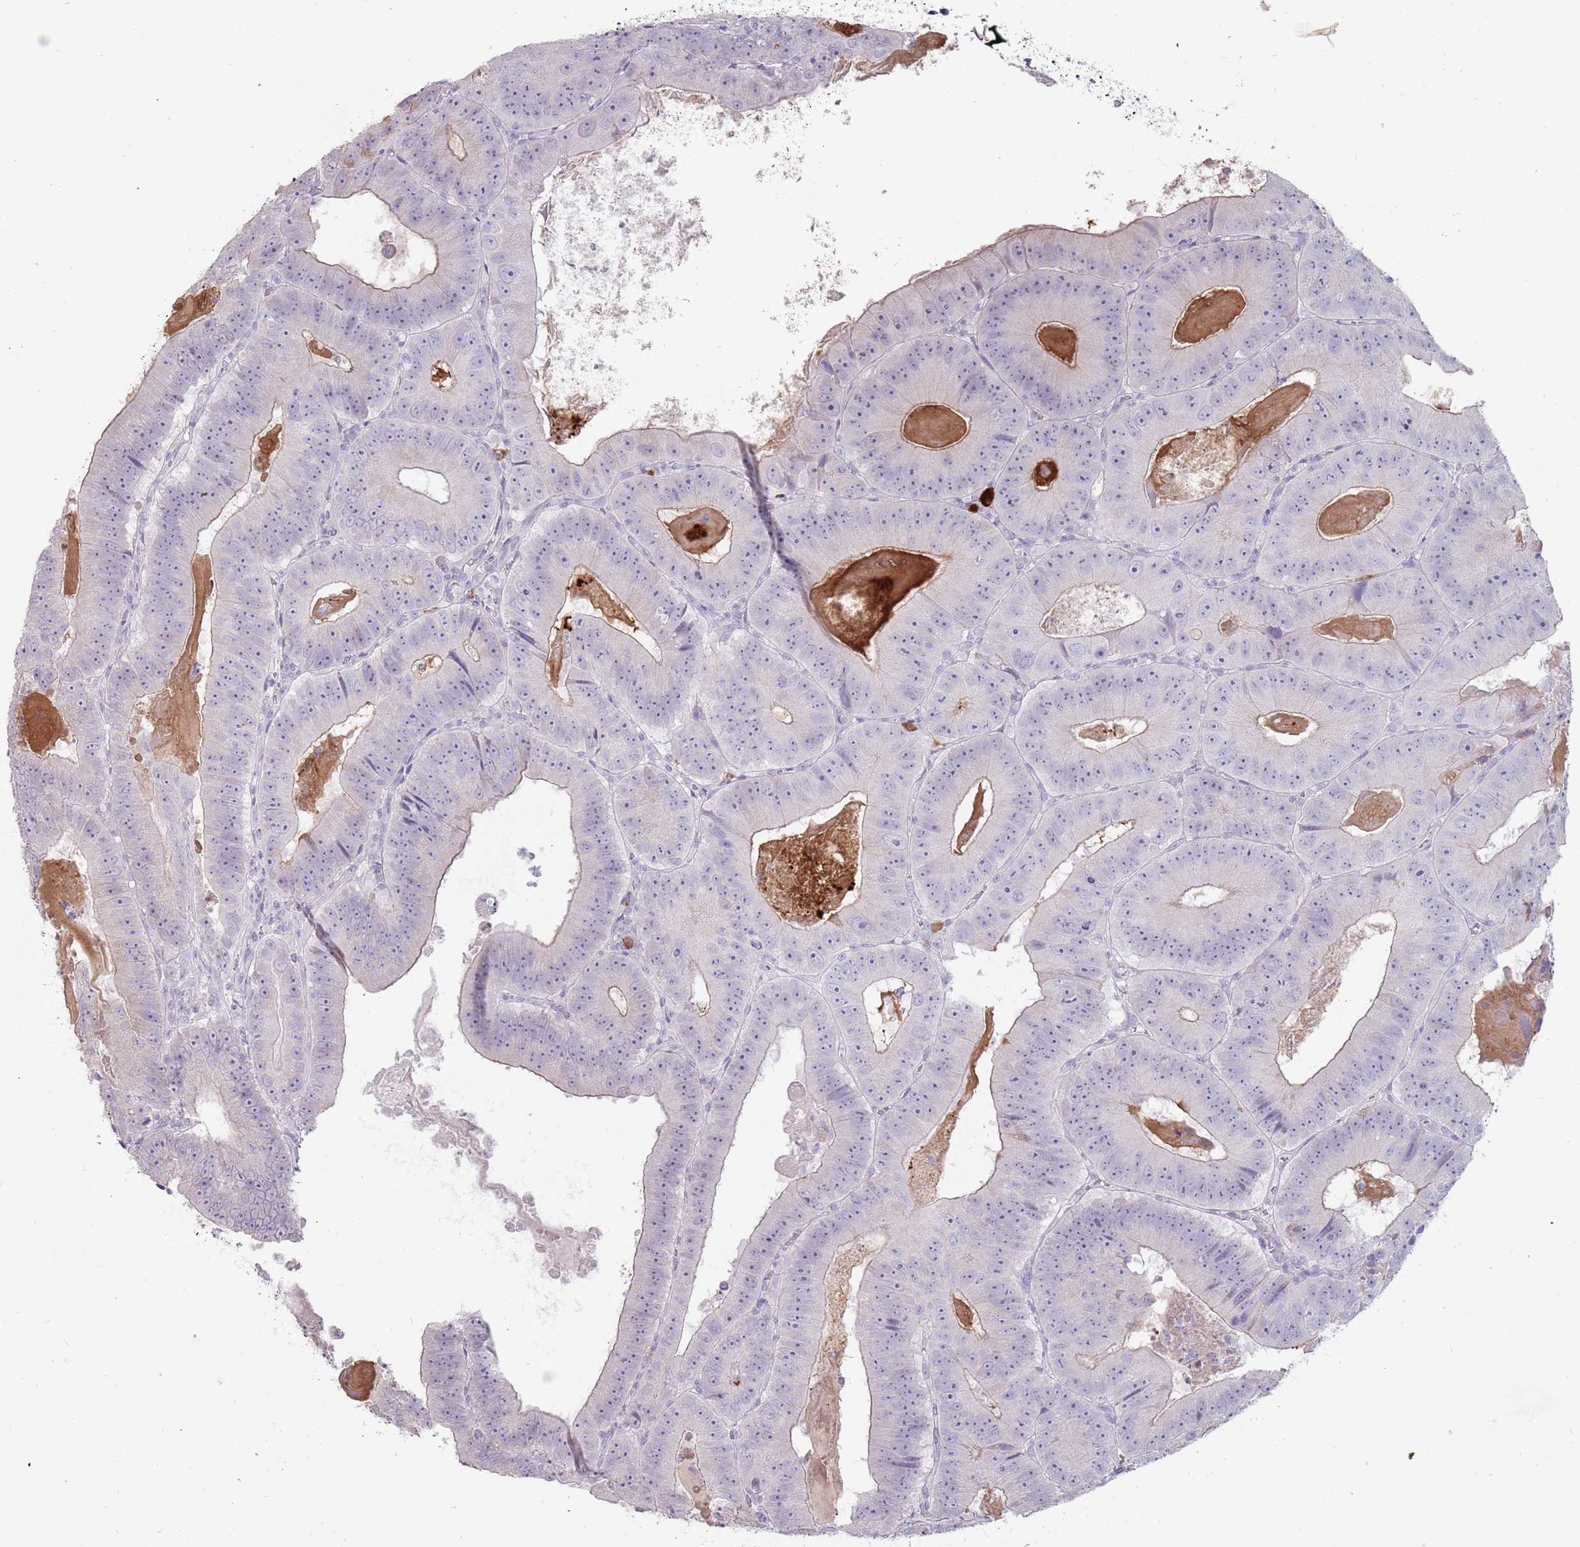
{"staining": {"intensity": "weak", "quantity": "<25%", "location": "cytoplasmic/membranous"}, "tissue": "colorectal cancer", "cell_type": "Tumor cells", "image_type": "cancer", "snomed": [{"axis": "morphology", "description": "Adenocarcinoma, NOS"}, {"axis": "topography", "description": "Colon"}], "caption": "Colorectal cancer (adenocarcinoma) was stained to show a protein in brown. There is no significant expression in tumor cells. The staining was performed using DAB to visualize the protein expression in brown, while the nuclei were stained in blue with hematoxylin (Magnification: 20x).", "gene": "STYK1", "patient": {"sex": "female", "age": 86}}